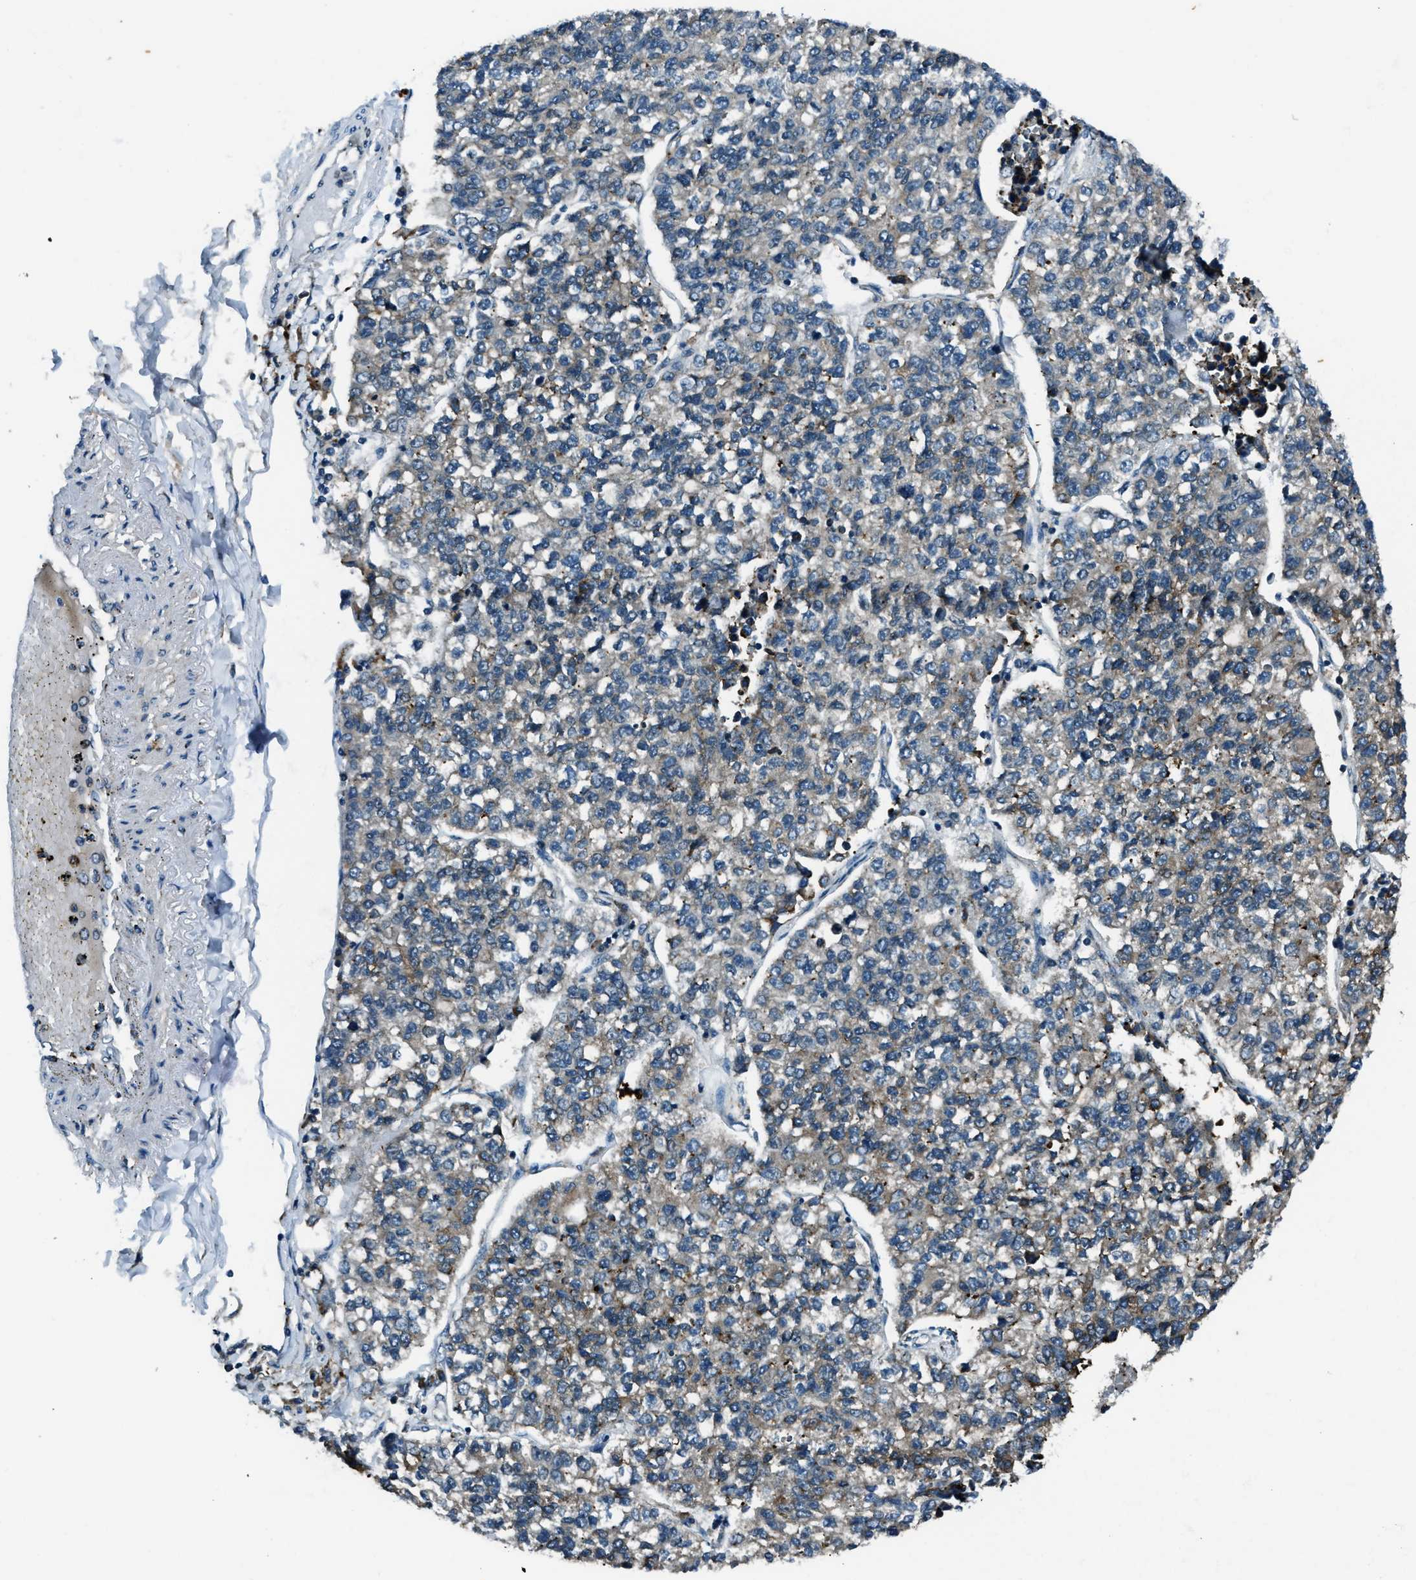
{"staining": {"intensity": "weak", "quantity": "25%-75%", "location": "cytoplasmic/membranous"}, "tissue": "lung cancer", "cell_type": "Tumor cells", "image_type": "cancer", "snomed": [{"axis": "morphology", "description": "Adenocarcinoma, NOS"}, {"axis": "topography", "description": "Lung"}], "caption": "Immunohistochemistry (IHC) staining of adenocarcinoma (lung), which displays low levels of weak cytoplasmic/membranous positivity in about 25%-75% of tumor cells indicating weak cytoplasmic/membranous protein expression. The staining was performed using DAB (brown) for protein detection and nuclei were counterstained in hematoxylin (blue).", "gene": "ACTL9", "patient": {"sex": "male", "age": 49}}